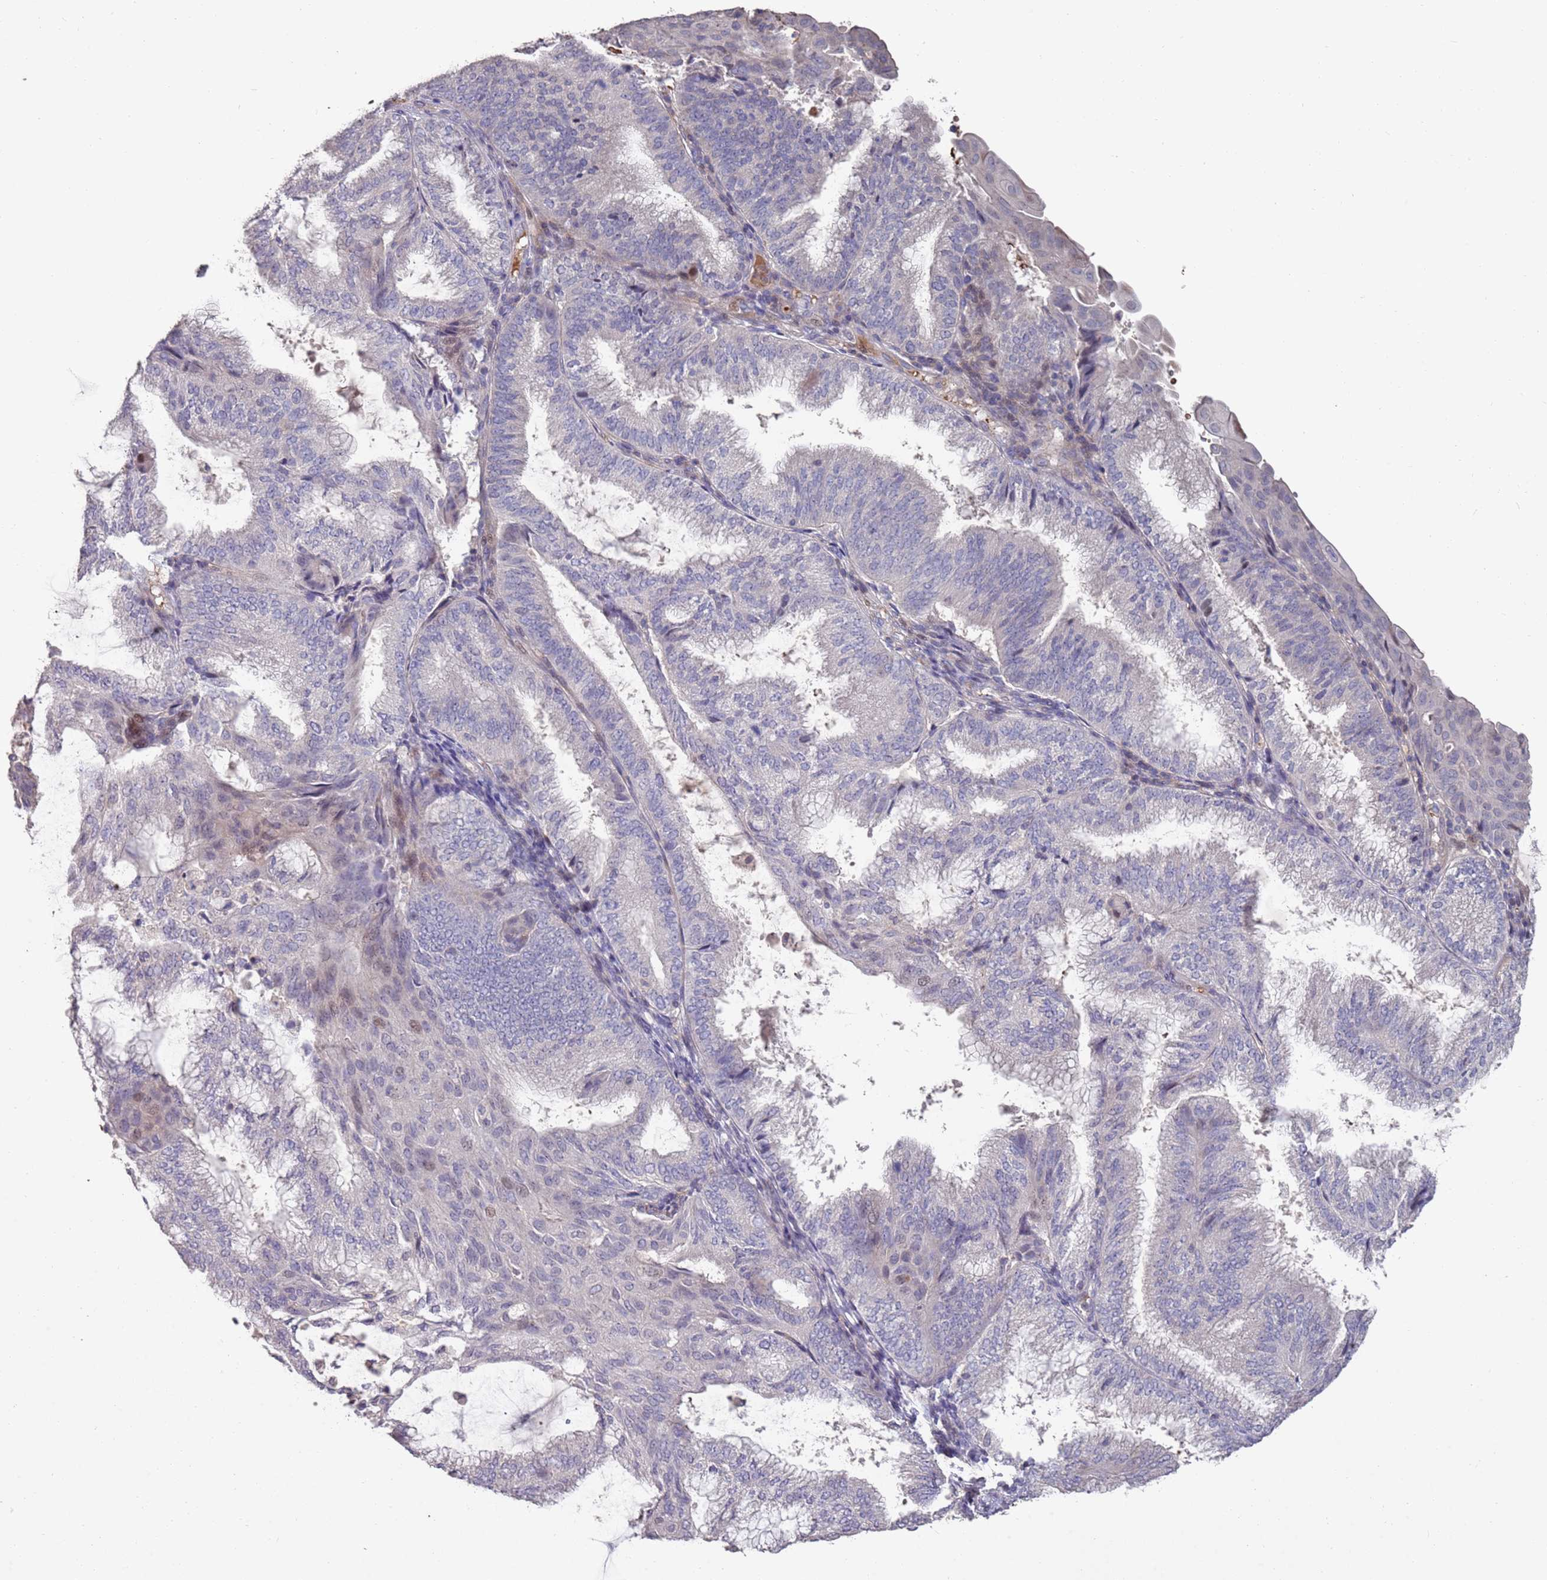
{"staining": {"intensity": "negative", "quantity": "none", "location": "none"}, "tissue": "endometrial cancer", "cell_type": "Tumor cells", "image_type": "cancer", "snomed": [{"axis": "morphology", "description": "Adenocarcinoma, NOS"}, {"axis": "topography", "description": "Endometrium"}], "caption": "Protein analysis of adenocarcinoma (endometrial) displays no significant staining in tumor cells. (Brightfield microscopy of DAB immunohistochemistry (IHC) at high magnification).", "gene": "LACC1", "patient": {"sex": "female", "age": 49}}